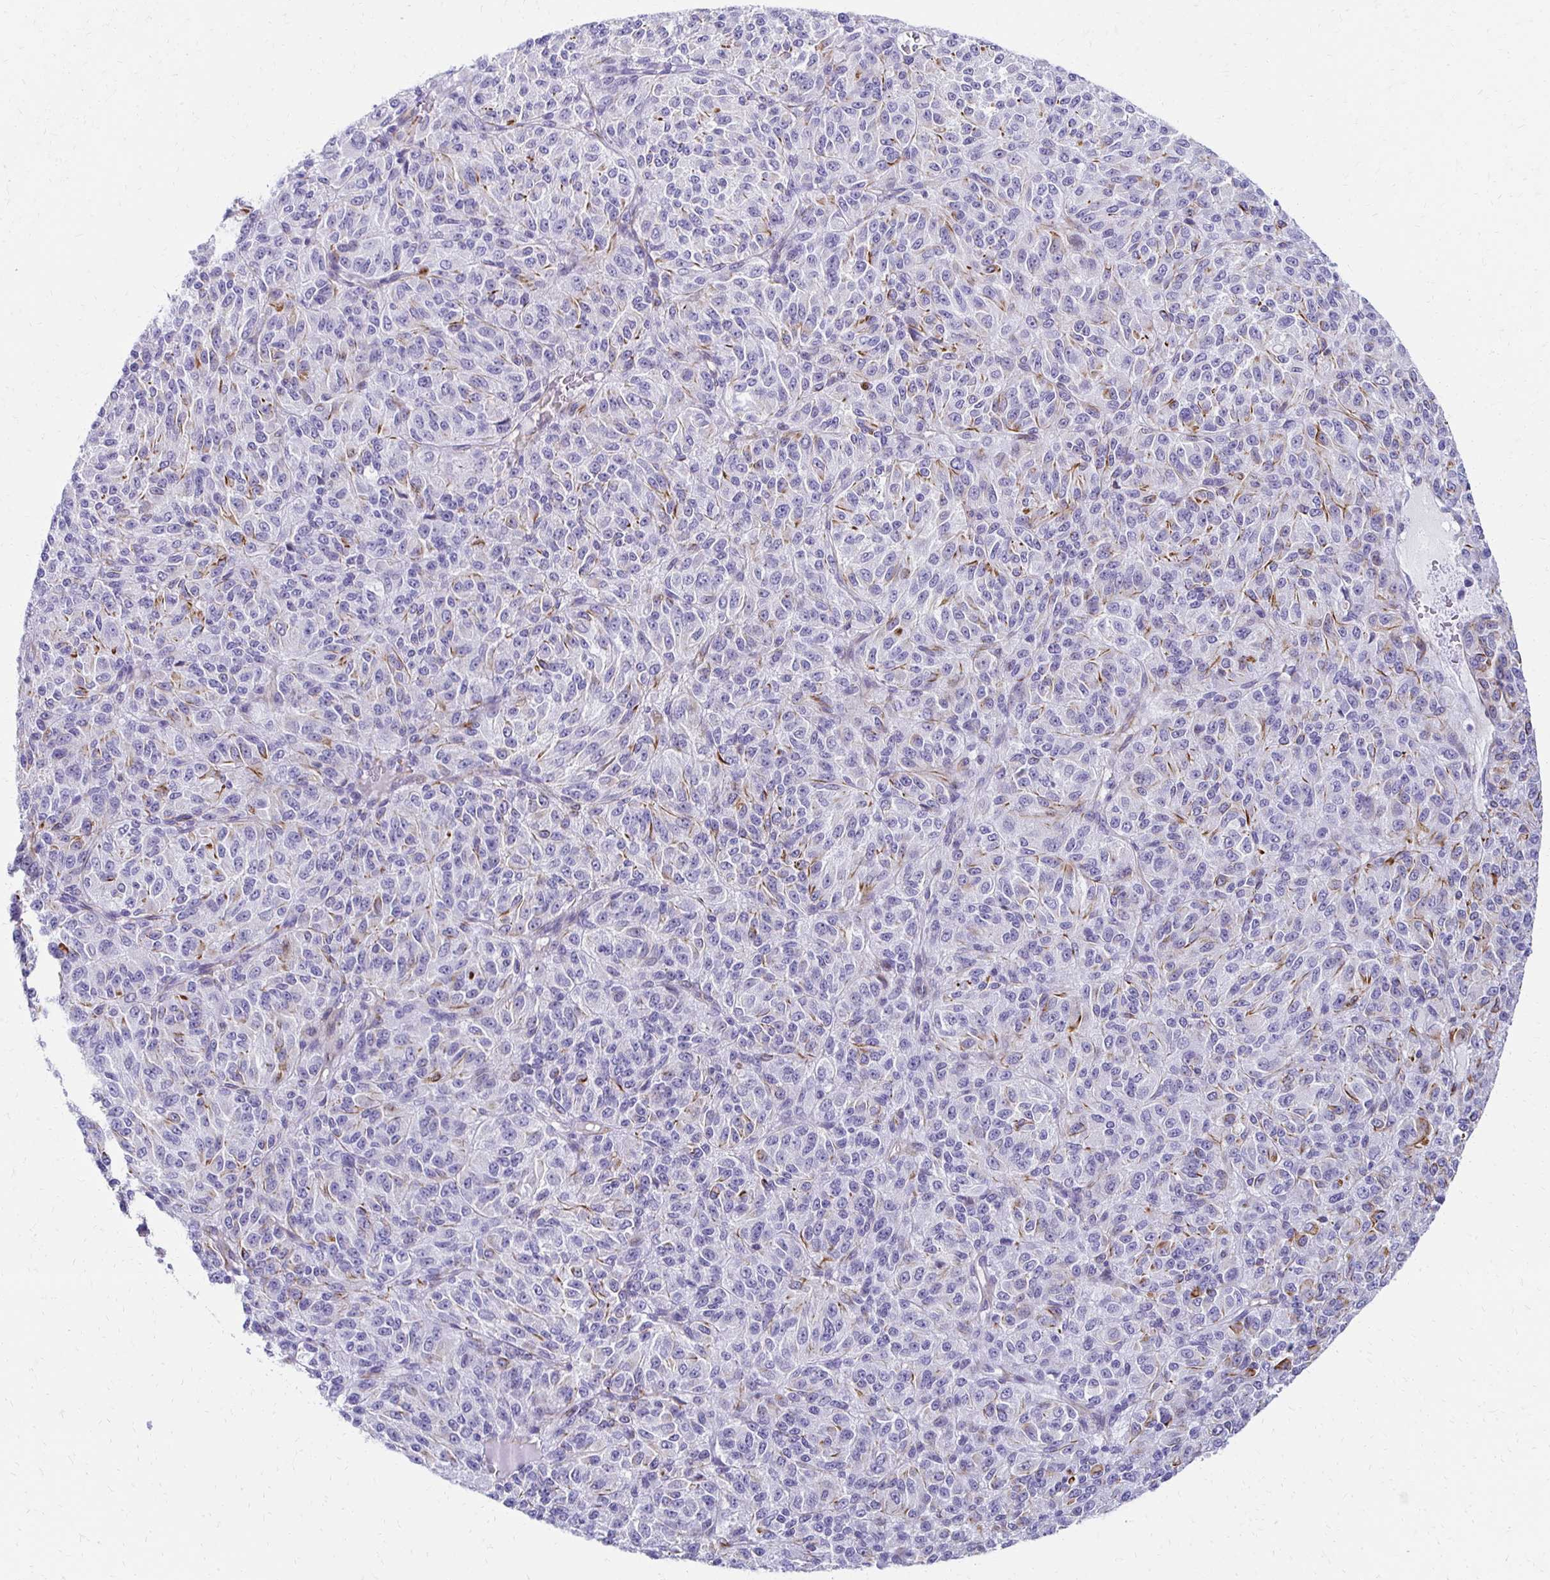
{"staining": {"intensity": "moderate", "quantity": "<25%", "location": "cytoplasmic/membranous"}, "tissue": "melanoma", "cell_type": "Tumor cells", "image_type": "cancer", "snomed": [{"axis": "morphology", "description": "Malignant melanoma, Metastatic site"}, {"axis": "topography", "description": "Brain"}], "caption": "A low amount of moderate cytoplasmic/membranous positivity is present in approximately <25% of tumor cells in melanoma tissue.", "gene": "TMEM54", "patient": {"sex": "female", "age": 56}}